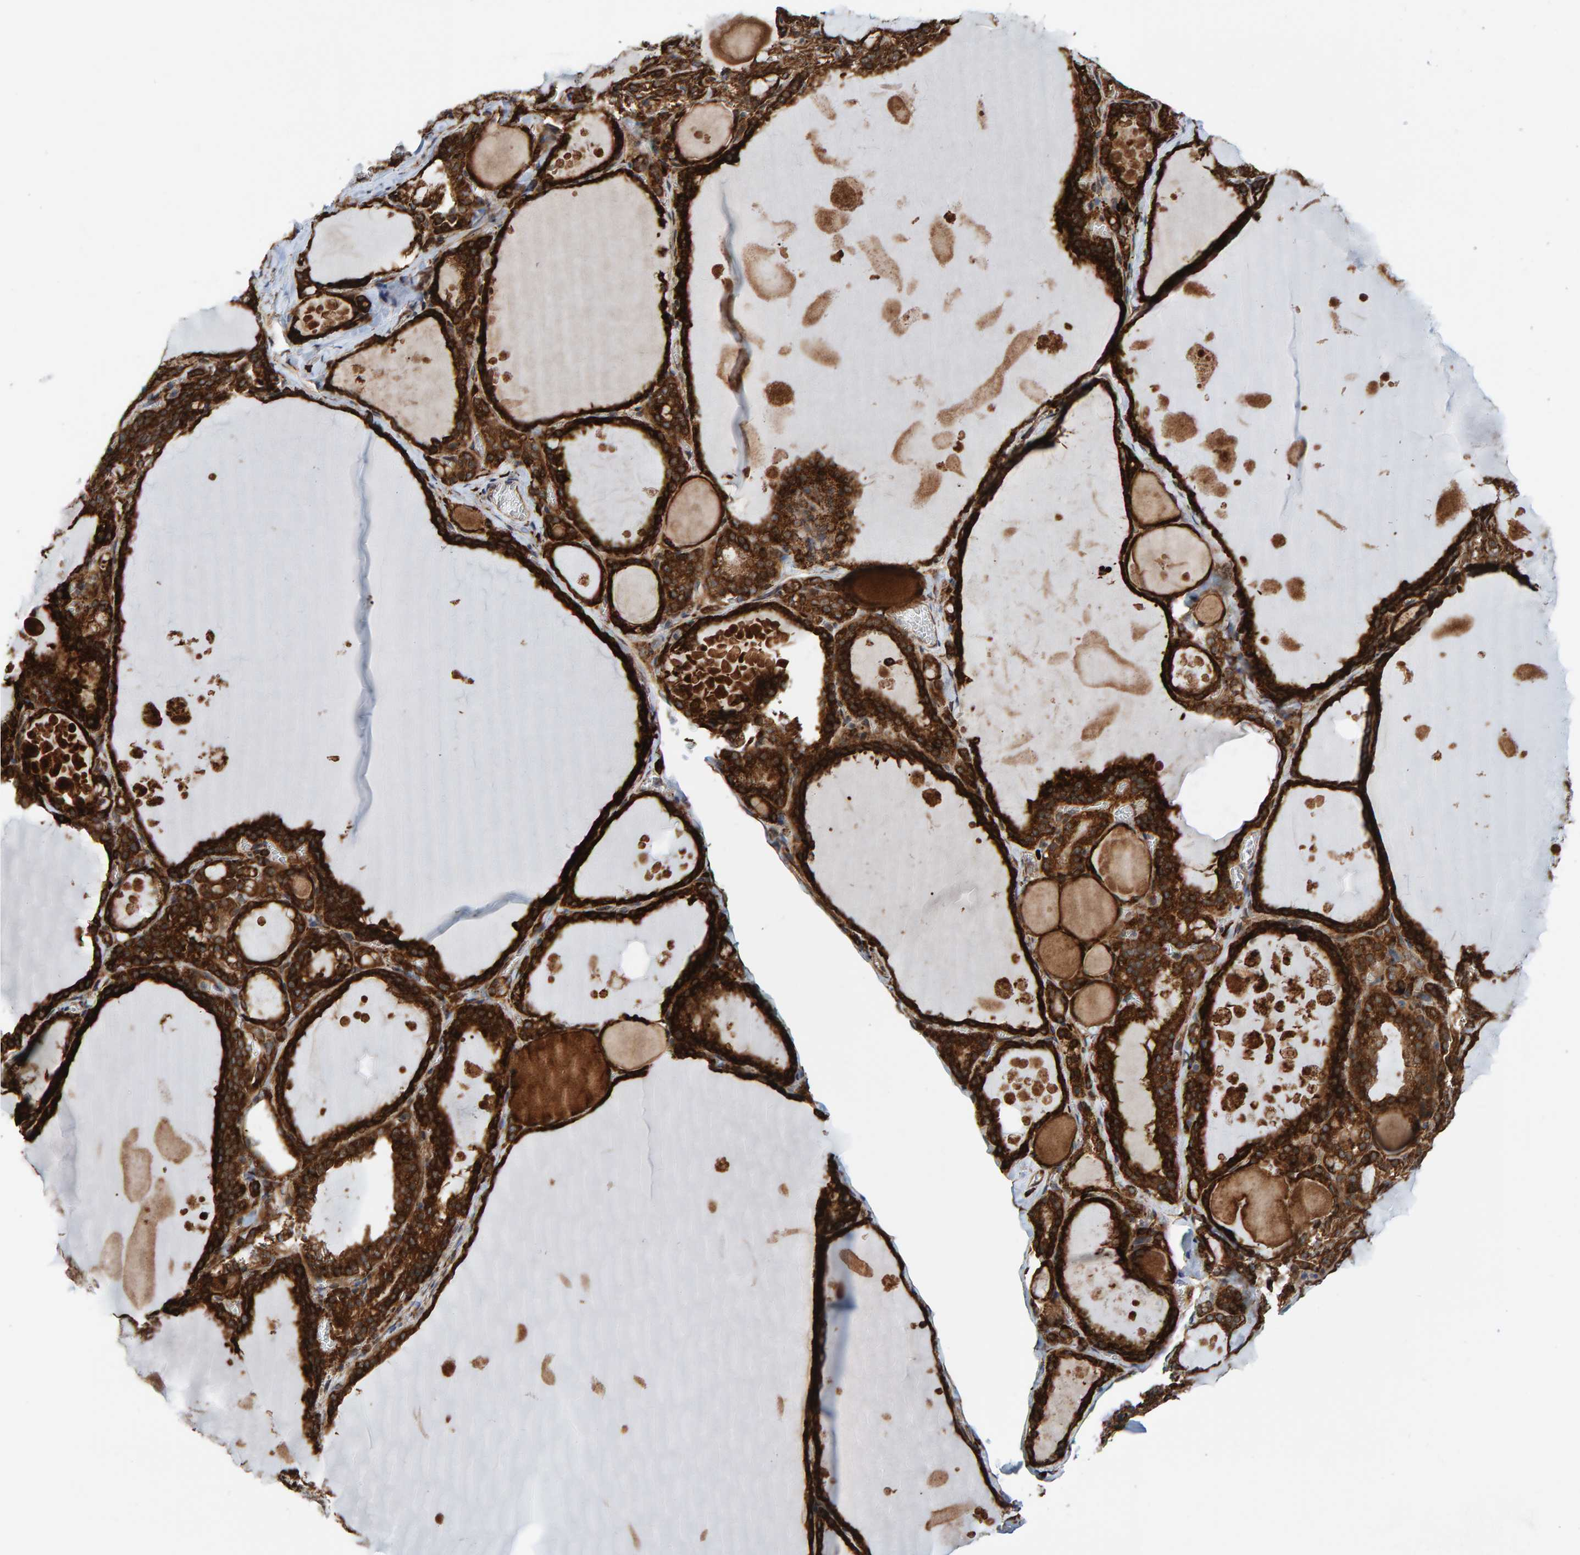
{"staining": {"intensity": "strong", "quantity": ">75%", "location": "cytoplasmic/membranous"}, "tissue": "thyroid gland", "cell_type": "Glandular cells", "image_type": "normal", "snomed": [{"axis": "morphology", "description": "Normal tissue, NOS"}, {"axis": "topography", "description": "Thyroid gland"}], "caption": "IHC micrograph of benign human thyroid gland stained for a protein (brown), which reveals high levels of strong cytoplasmic/membranous staining in approximately >75% of glandular cells.", "gene": "KIAA0753", "patient": {"sex": "male", "age": 56}}